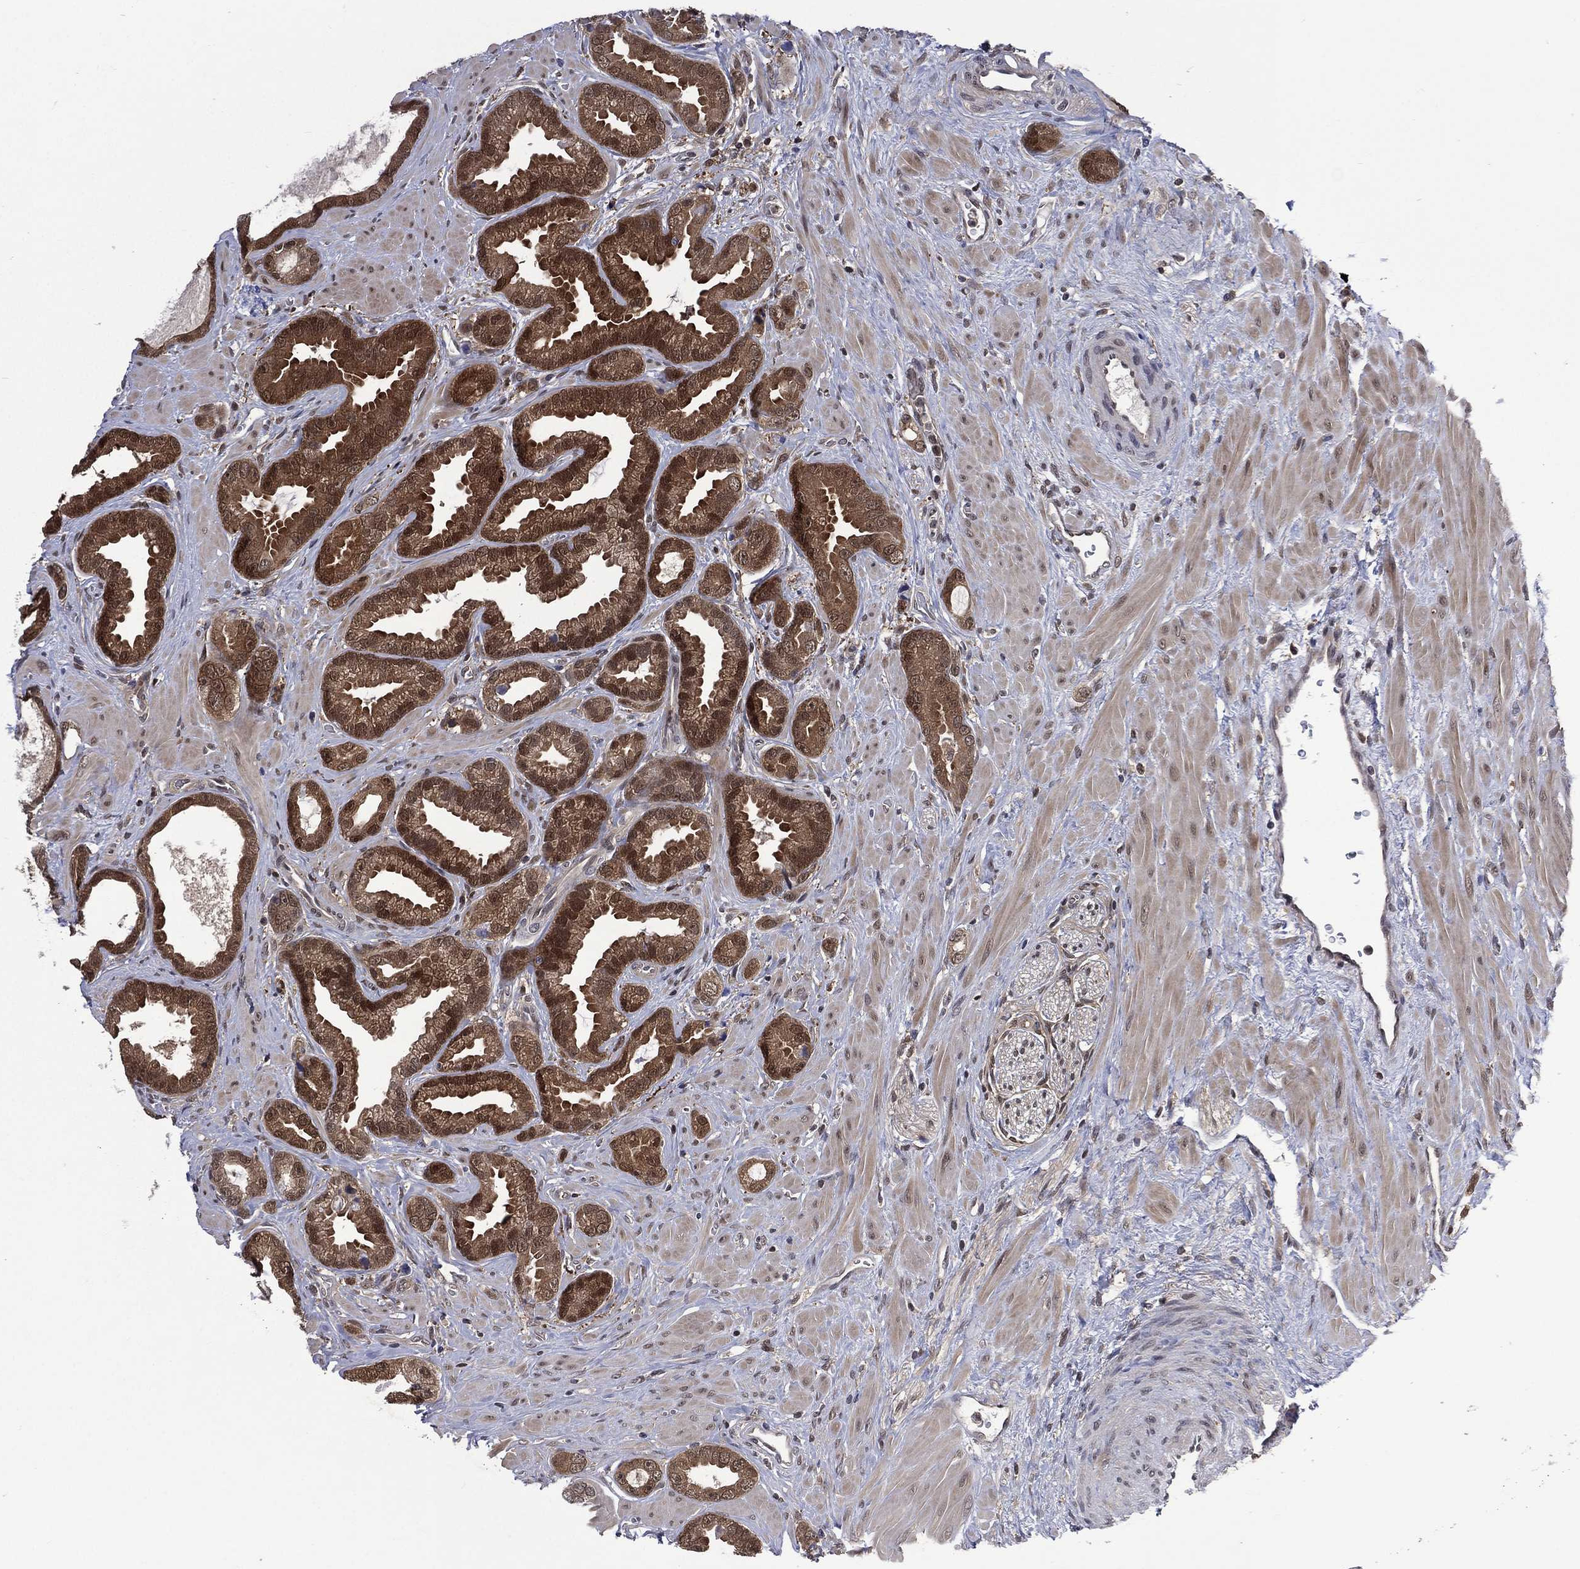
{"staining": {"intensity": "strong", "quantity": ">75%", "location": "cytoplasmic/membranous,nuclear"}, "tissue": "prostate cancer", "cell_type": "Tumor cells", "image_type": "cancer", "snomed": [{"axis": "morphology", "description": "Adenocarcinoma, Low grade"}, {"axis": "topography", "description": "Prostate"}], "caption": "Low-grade adenocarcinoma (prostate) stained with a brown dye exhibits strong cytoplasmic/membranous and nuclear positive staining in approximately >75% of tumor cells.", "gene": "MTAP", "patient": {"sex": "male", "age": 68}}